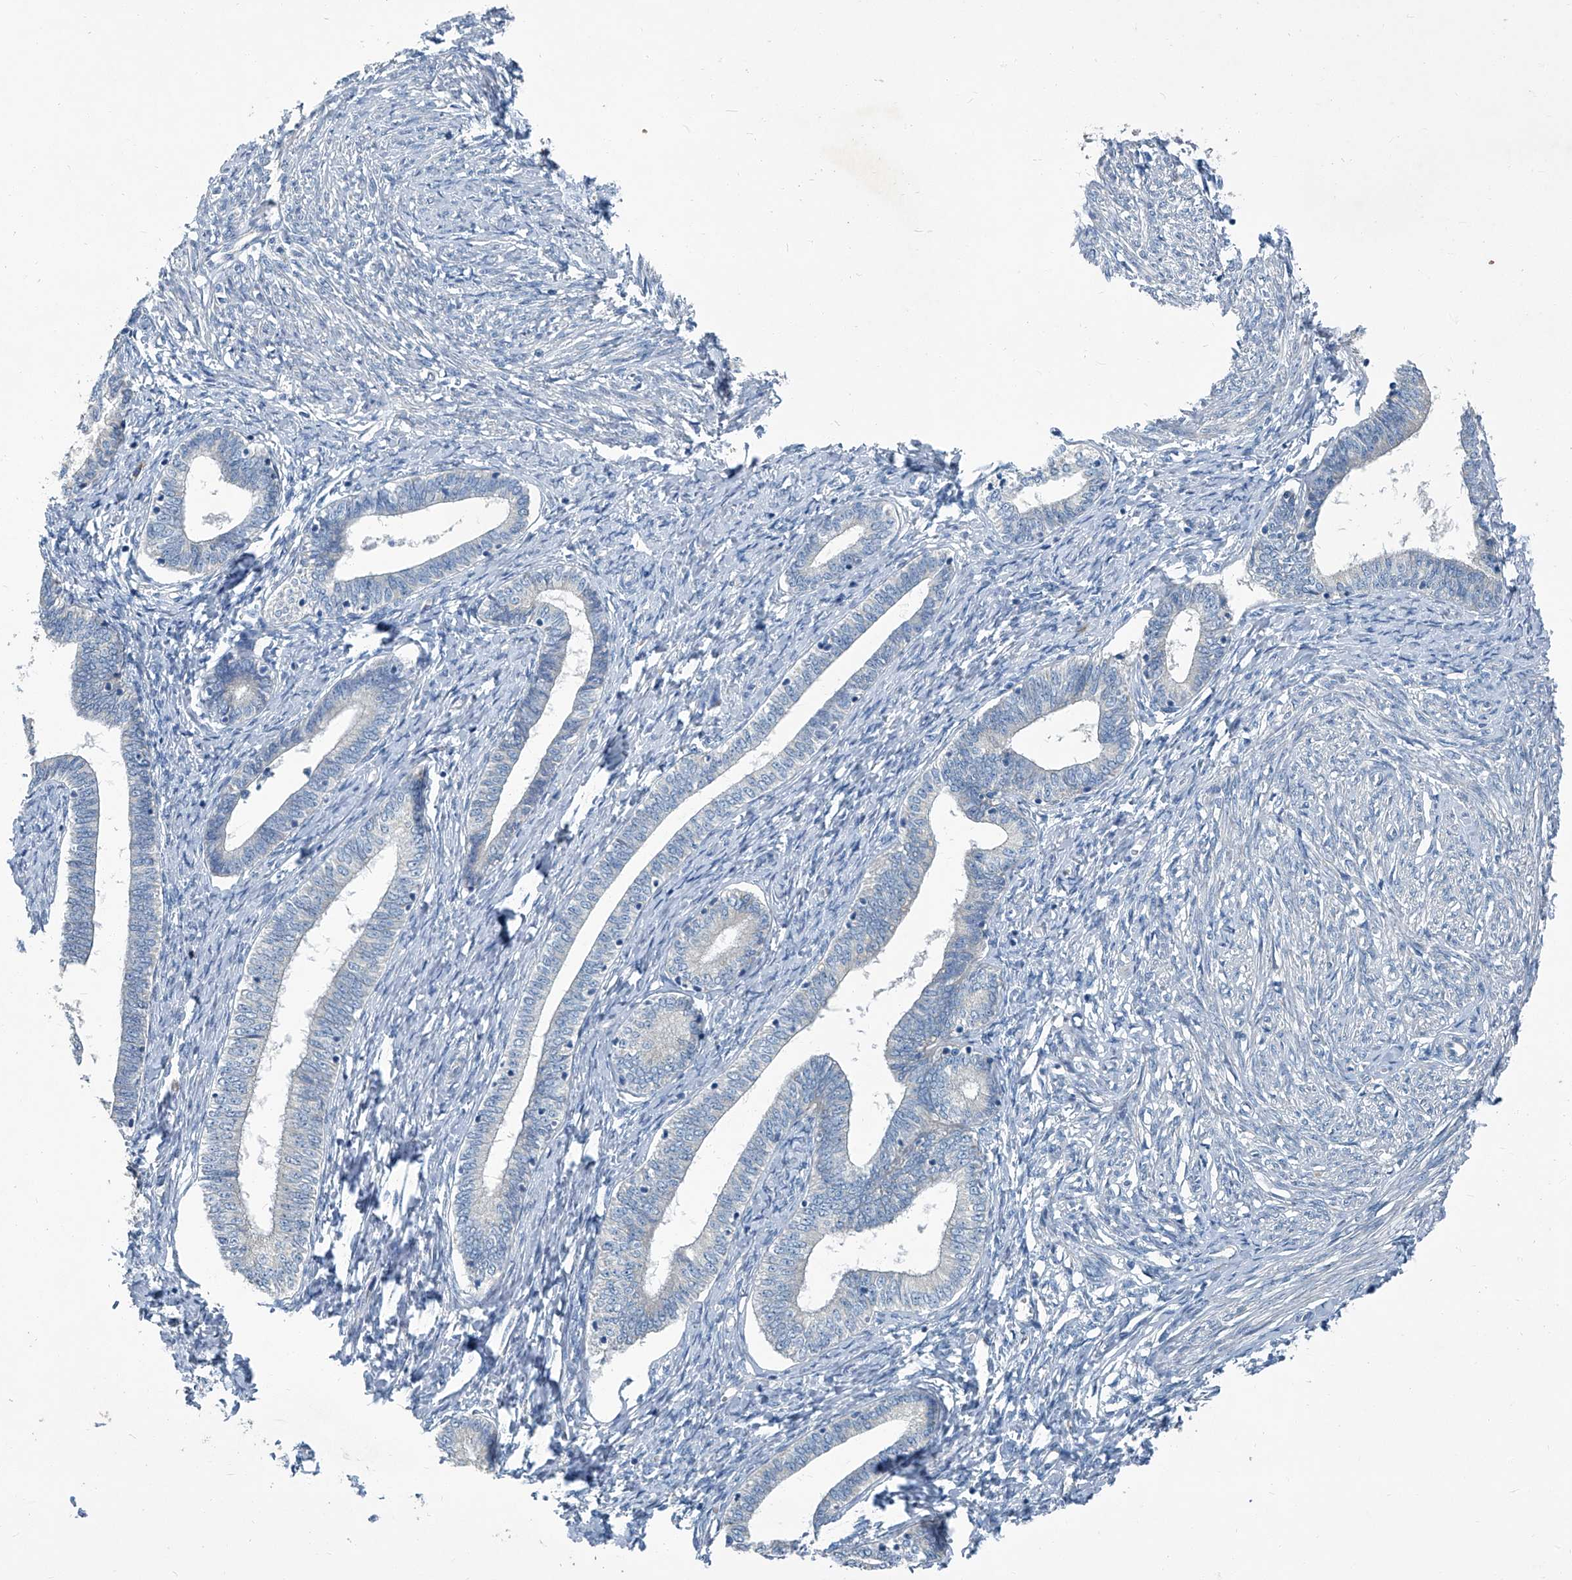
{"staining": {"intensity": "negative", "quantity": "none", "location": "none"}, "tissue": "endometrium", "cell_type": "Cells in endometrial stroma", "image_type": "normal", "snomed": [{"axis": "morphology", "description": "Normal tissue, NOS"}, {"axis": "topography", "description": "Endometrium"}], "caption": "Histopathology image shows no significant protein staining in cells in endometrial stroma of unremarkable endometrium.", "gene": "SLC26A11", "patient": {"sex": "female", "age": 72}}